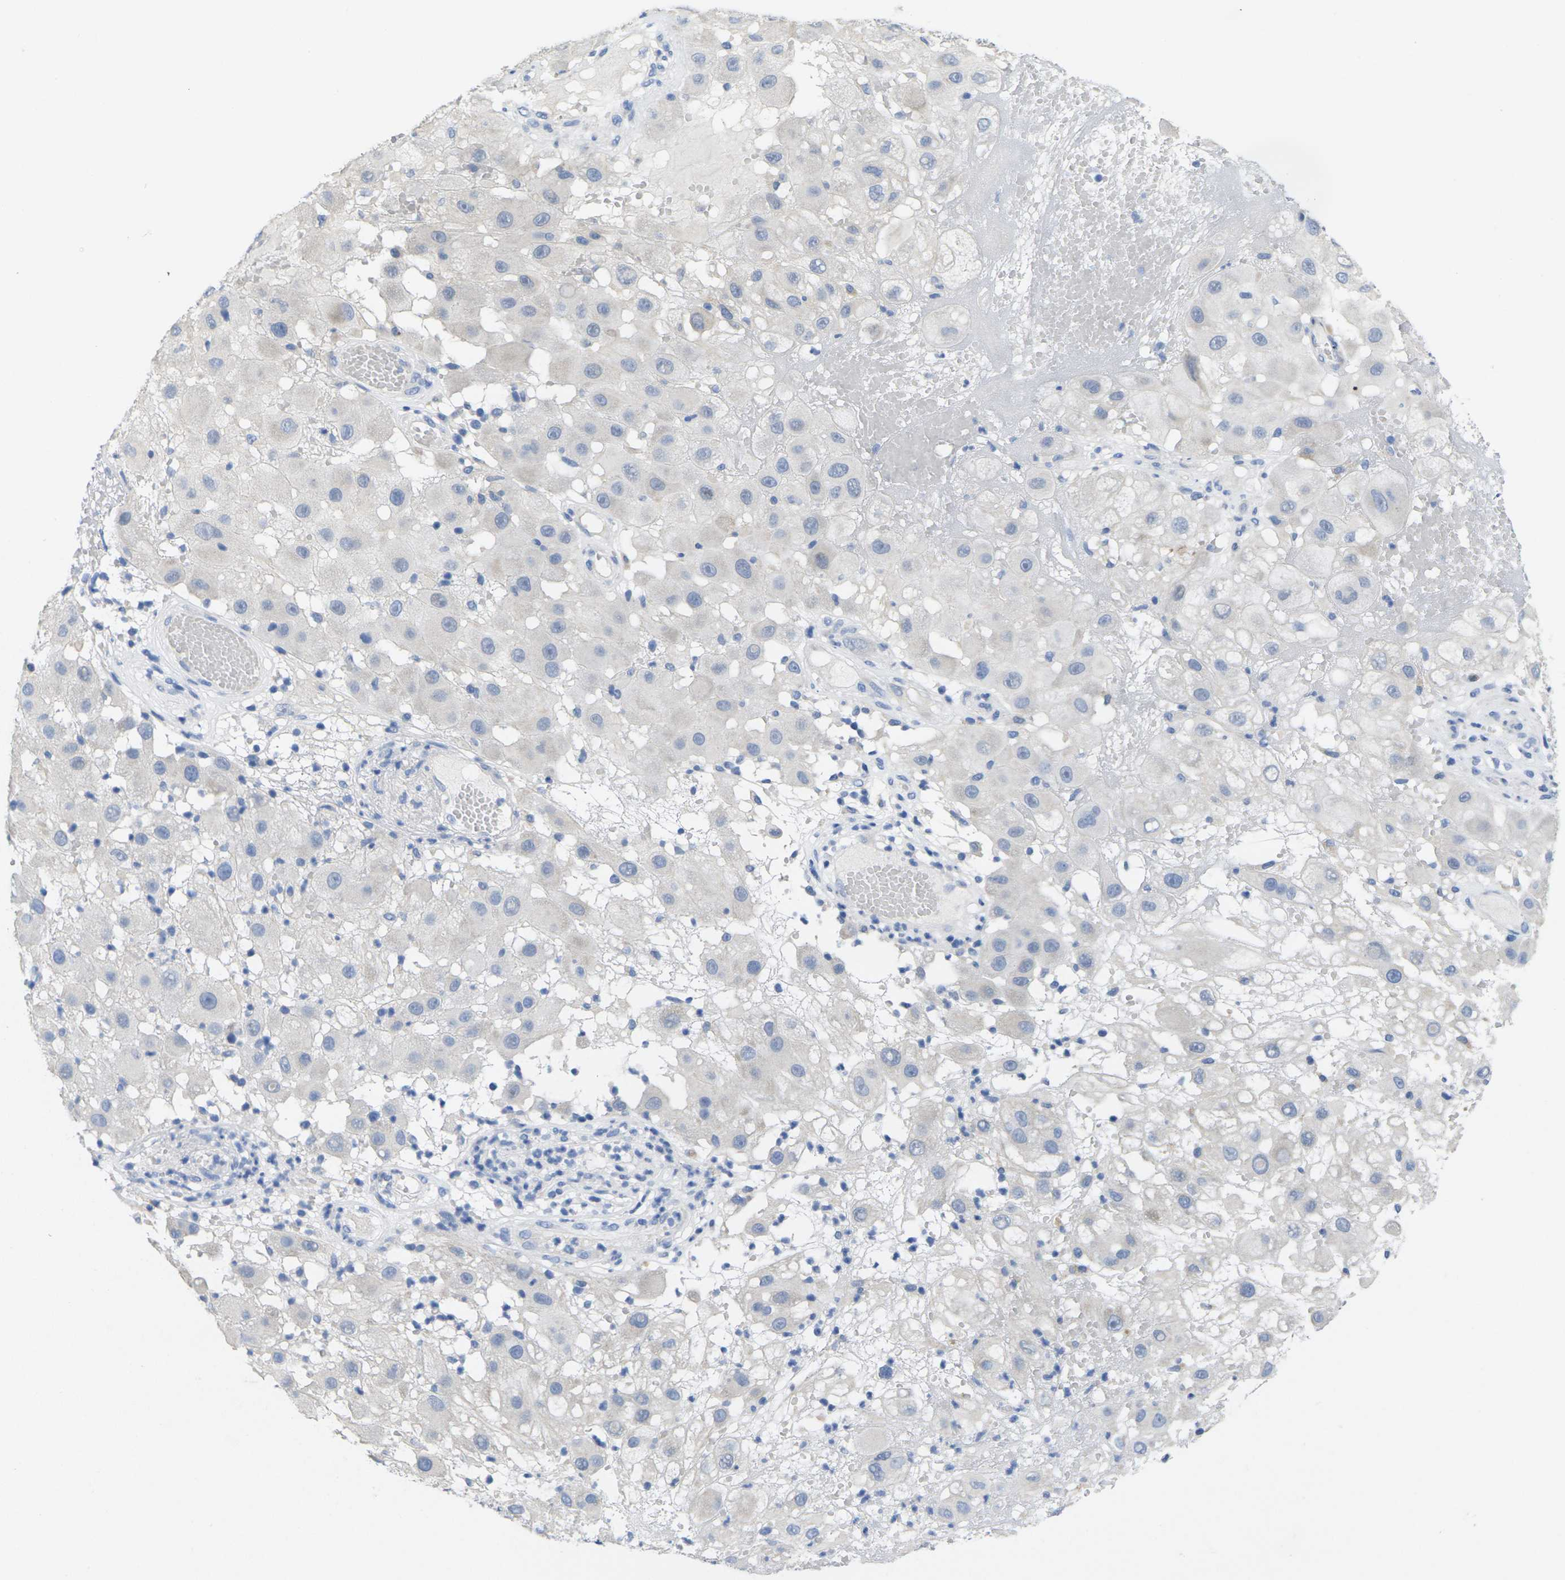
{"staining": {"intensity": "negative", "quantity": "none", "location": "none"}, "tissue": "melanoma", "cell_type": "Tumor cells", "image_type": "cancer", "snomed": [{"axis": "morphology", "description": "Malignant melanoma, NOS"}, {"axis": "topography", "description": "Skin"}], "caption": "A micrograph of malignant melanoma stained for a protein reveals no brown staining in tumor cells.", "gene": "TNNI3", "patient": {"sex": "female", "age": 81}}